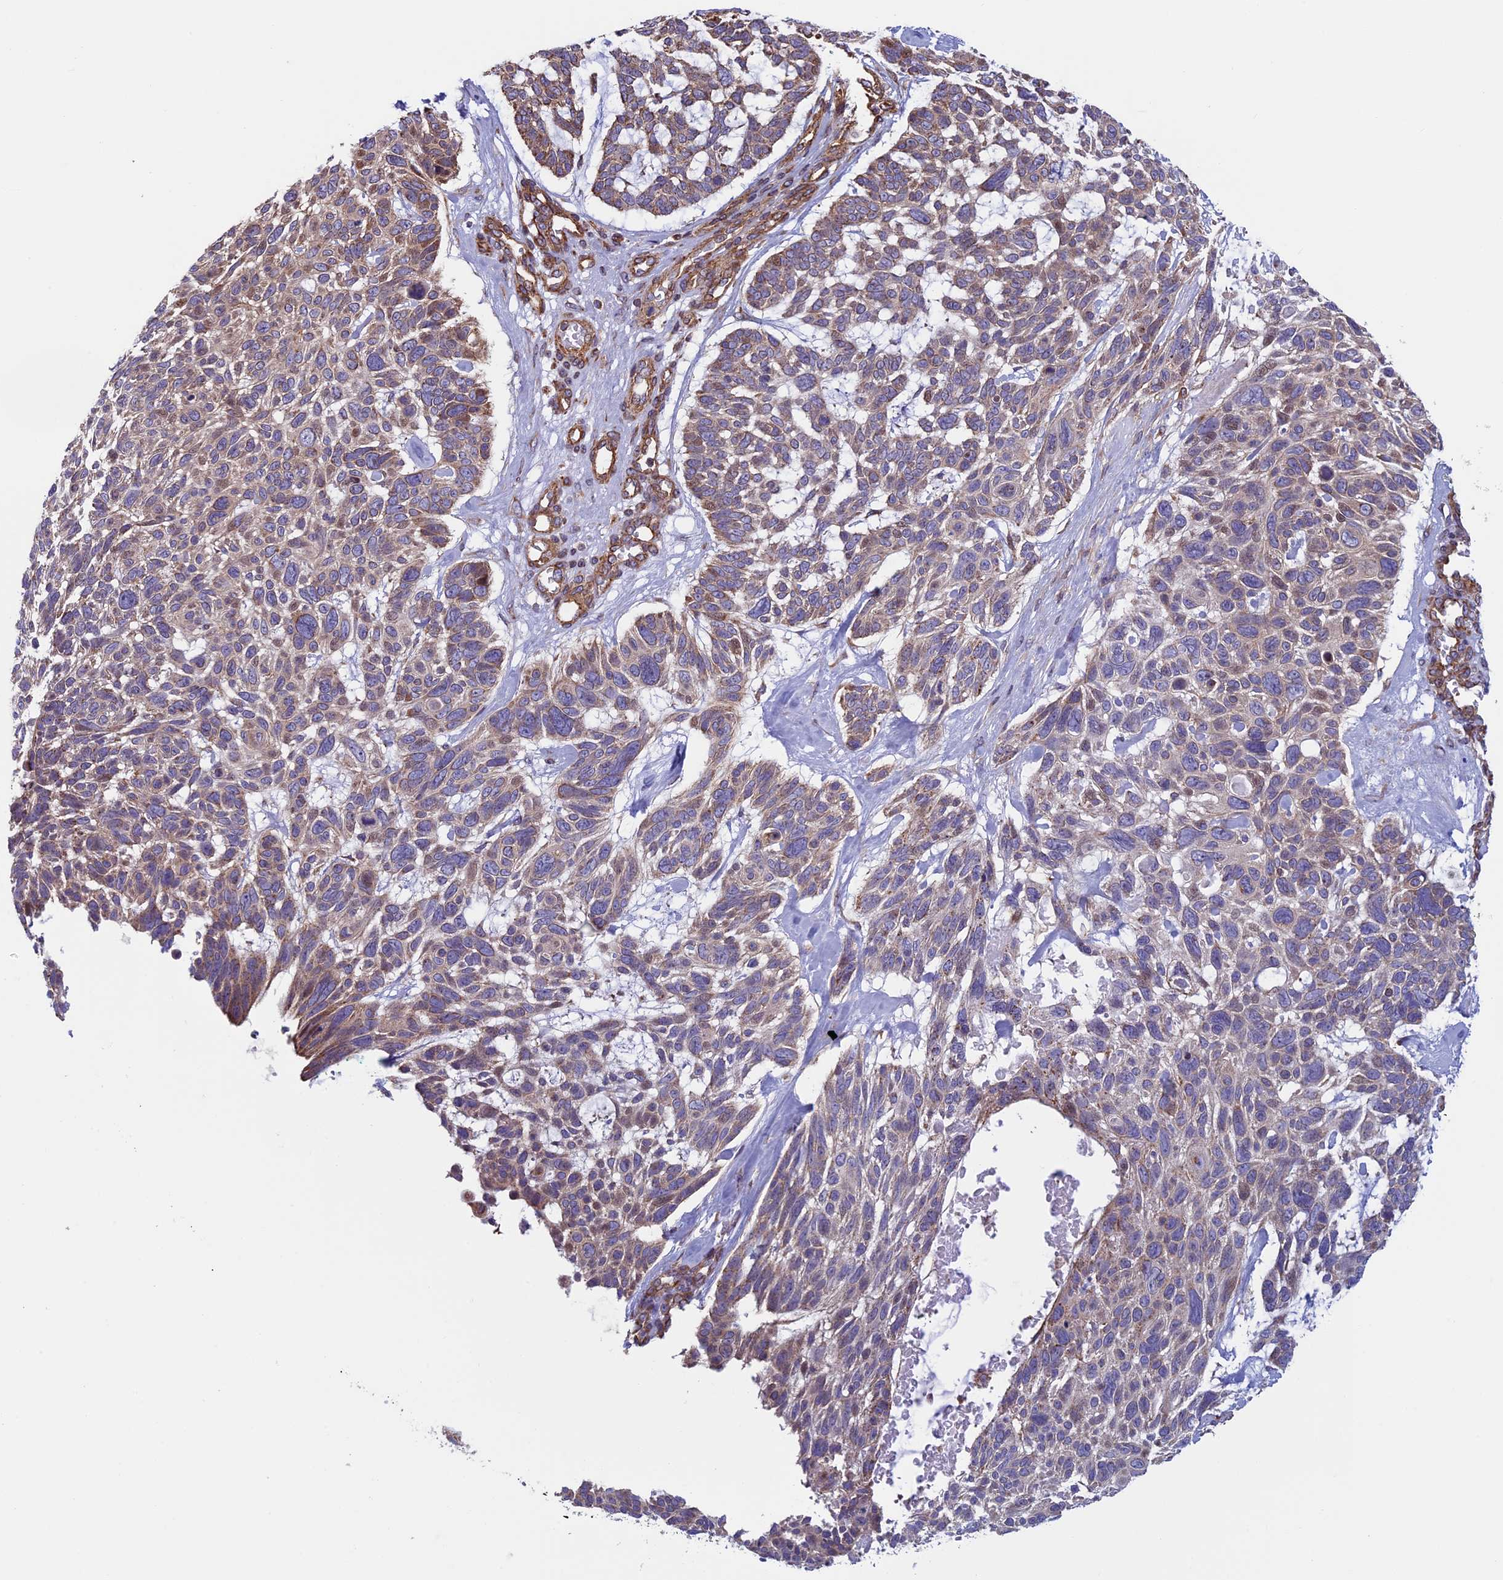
{"staining": {"intensity": "moderate", "quantity": ">75%", "location": "cytoplasmic/membranous"}, "tissue": "skin cancer", "cell_type": "Tumor cells", "image_type": "cancer", "snomed": [{"axis": "morphology", "description": "Basal cell carcinoma"}, {"axis": "topography", "description": "Skin"}], "caption": "An image of human skin cancer stained for a protein reveals moderate cytoplasmic/membranous brown staining in tumor cells. The staining is performed using DAB (3,3'-diaminobenzidine) brown chromogen to label protein expression. The nuclei are counter-stained blue using hematoxylin.", "gene": "CCDC8", "patient": {"sex": "male", "age": 88}}